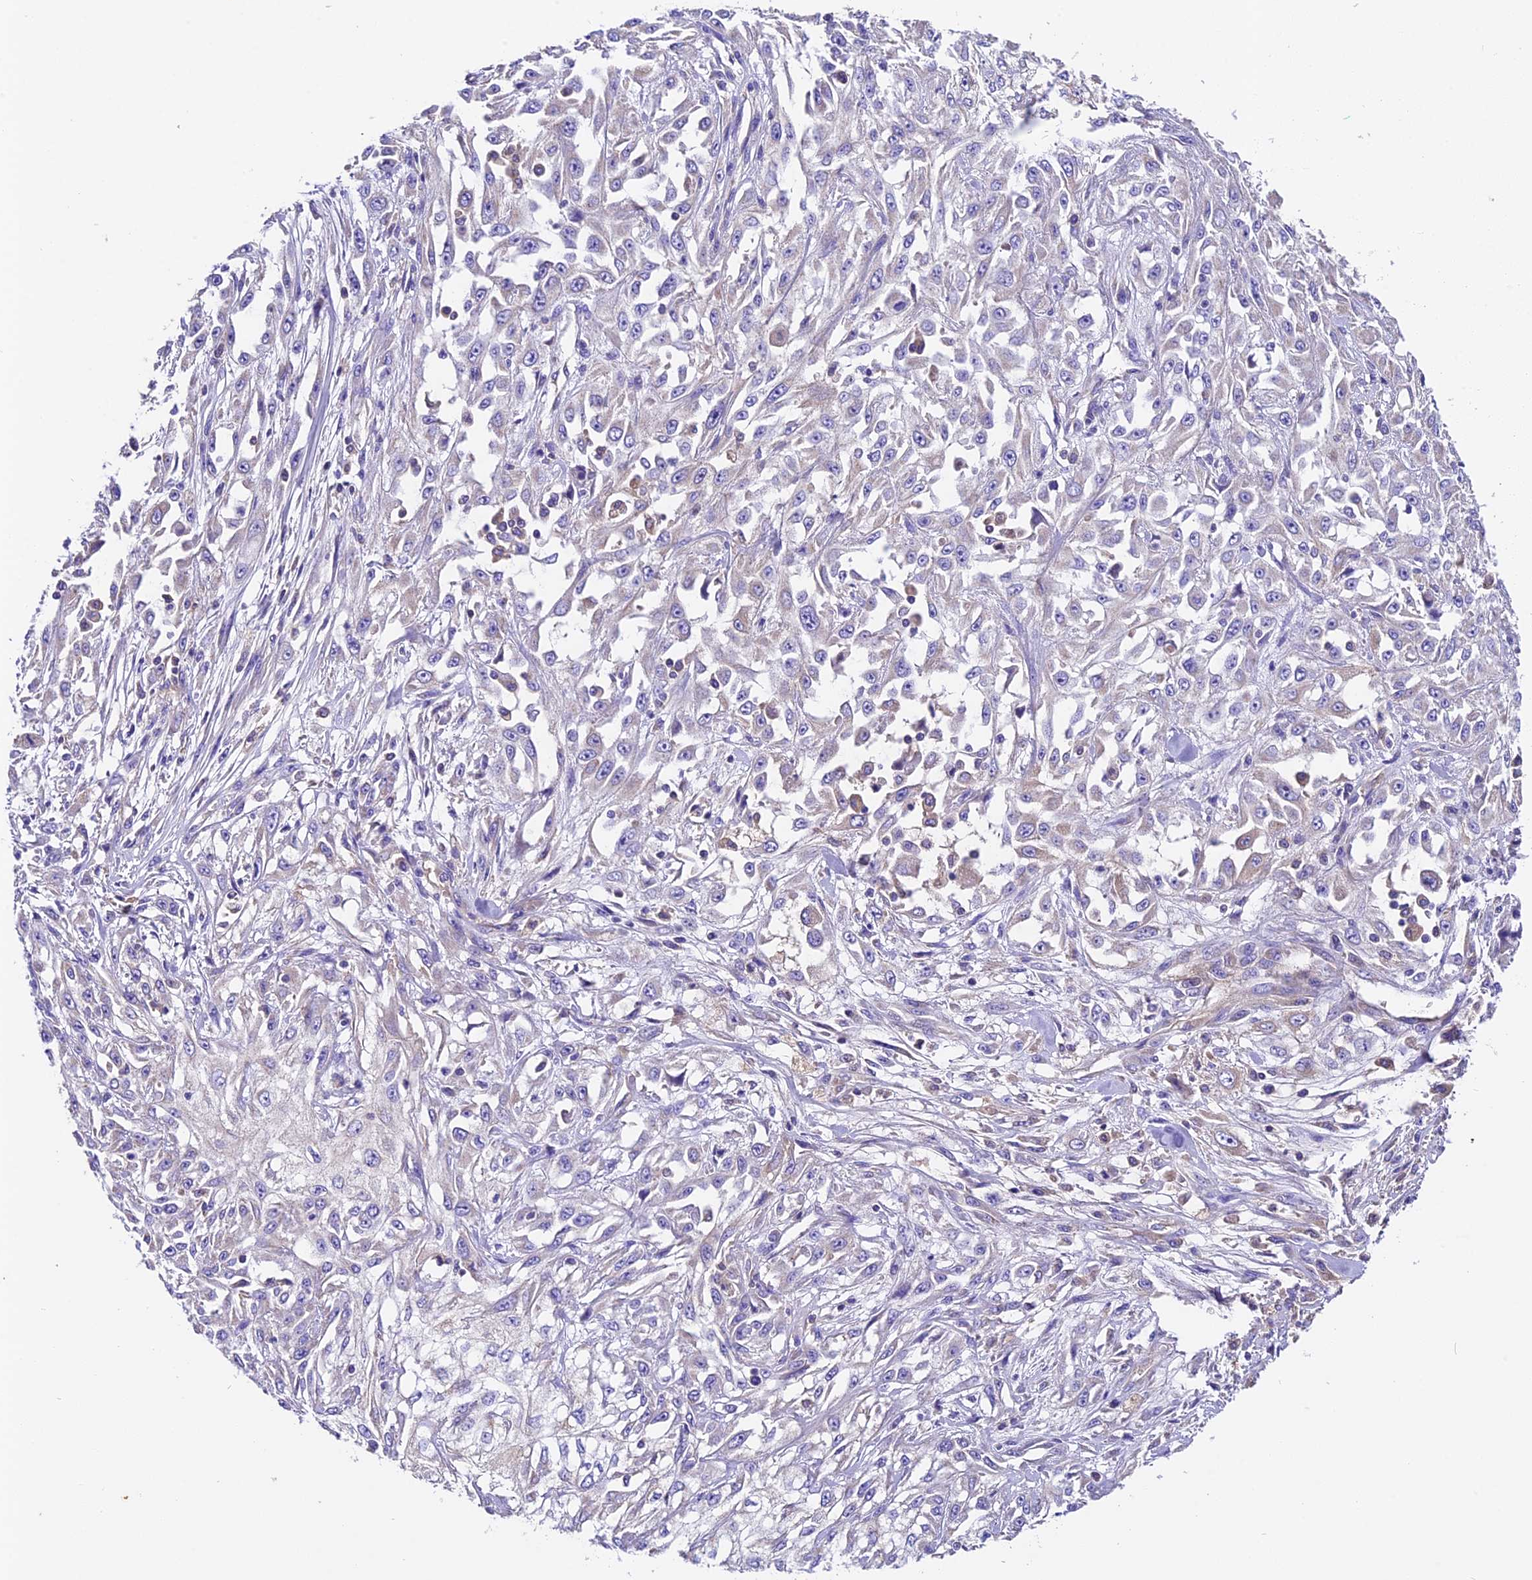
{"staining": {"intensity": "negative", "quantity": "none", "location": "none"}, "tissue": "skin cancer", "cell_type": "Tumor cells", "image_type": "cancer", "snomed": [{"axis": "morphology", "description": "Squamous cell carcinoma, NOS"}, {"axis": "morphology", "description": "Squamous cell carcinoma, metastatic, NOS"}, {"axis": "topography", "description": "Skin"}, {"axis": "topography", "description": "Lymph node"}], "caption": "Skin cancer was stained to show a protein in brown. There is no significant expression in tumor cells. Brightfield microscopy of IHC stained with DAB (brown) and hematoxylin (blue), captured at high magnification.", "gene": "SIX5", "patient": {"sex": "male", "age": 75}}